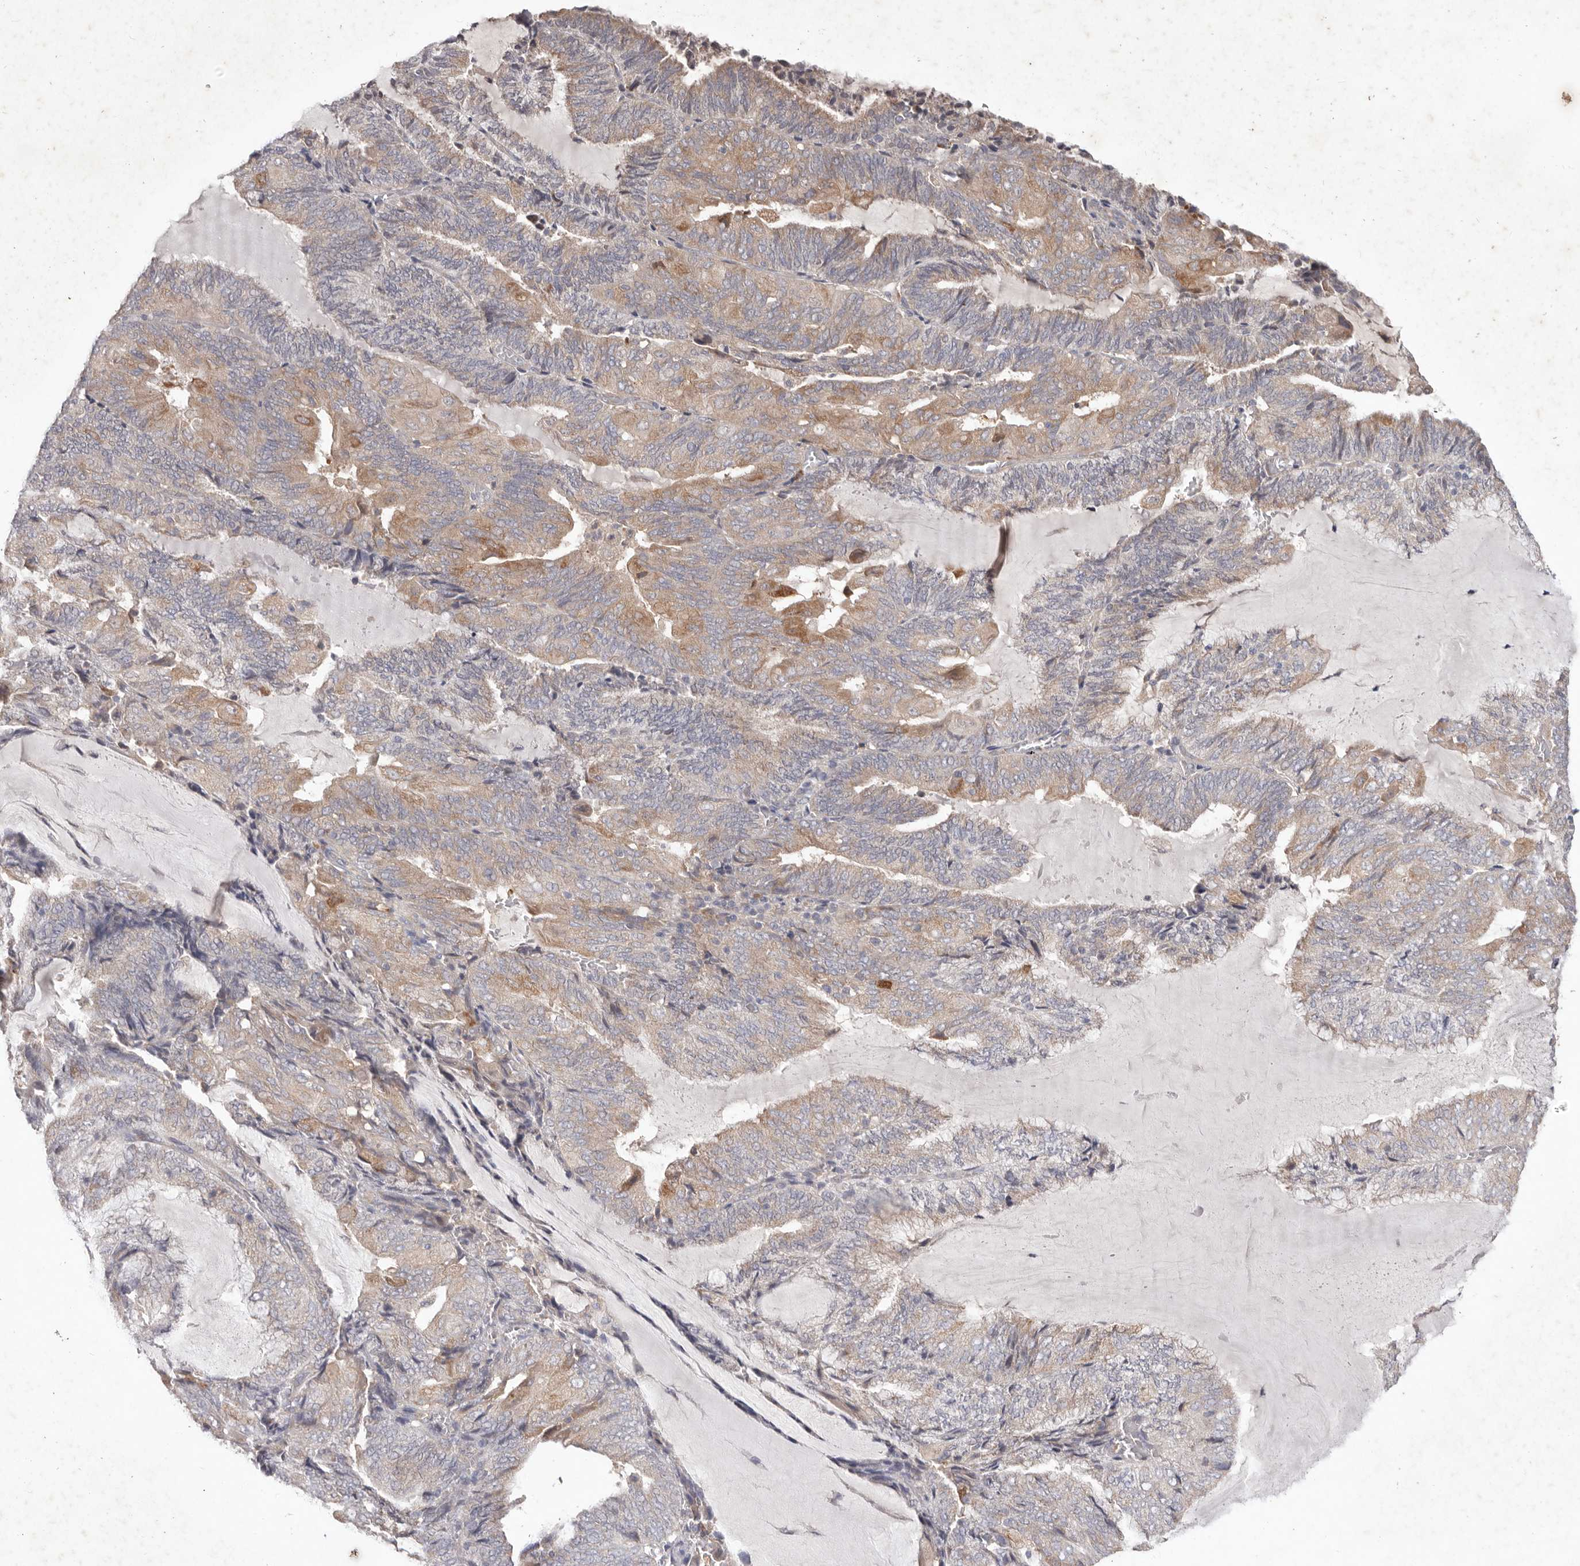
{"staining": {"intensity": "moderate", "quantity": "<25%", "location": "cytoplasmic/membranous"}, "tissue": "endometrial cancer", "cell_type": "Tumor cells", "image_type": "cancer", "snomed": [{"axis": "morphology", "description": "Adenocarcinoma, NOS"}, {"axis": "topography", "description": "Endometrium"}], "caption": "Immunohistochemical staining of human endometrial adenocarcinoma shows low levels of moderate cytoplasmic/membranous positivity in approximately <25% of tumor cells. The protein is stained brown, and the nuclei are stained in blue (DAB (3,3'-diaminobenzidine) IHC with brightfield microscopy, high magnification).", "gene": "WDR77", "patient": {"sex": "female", "age": 81}}